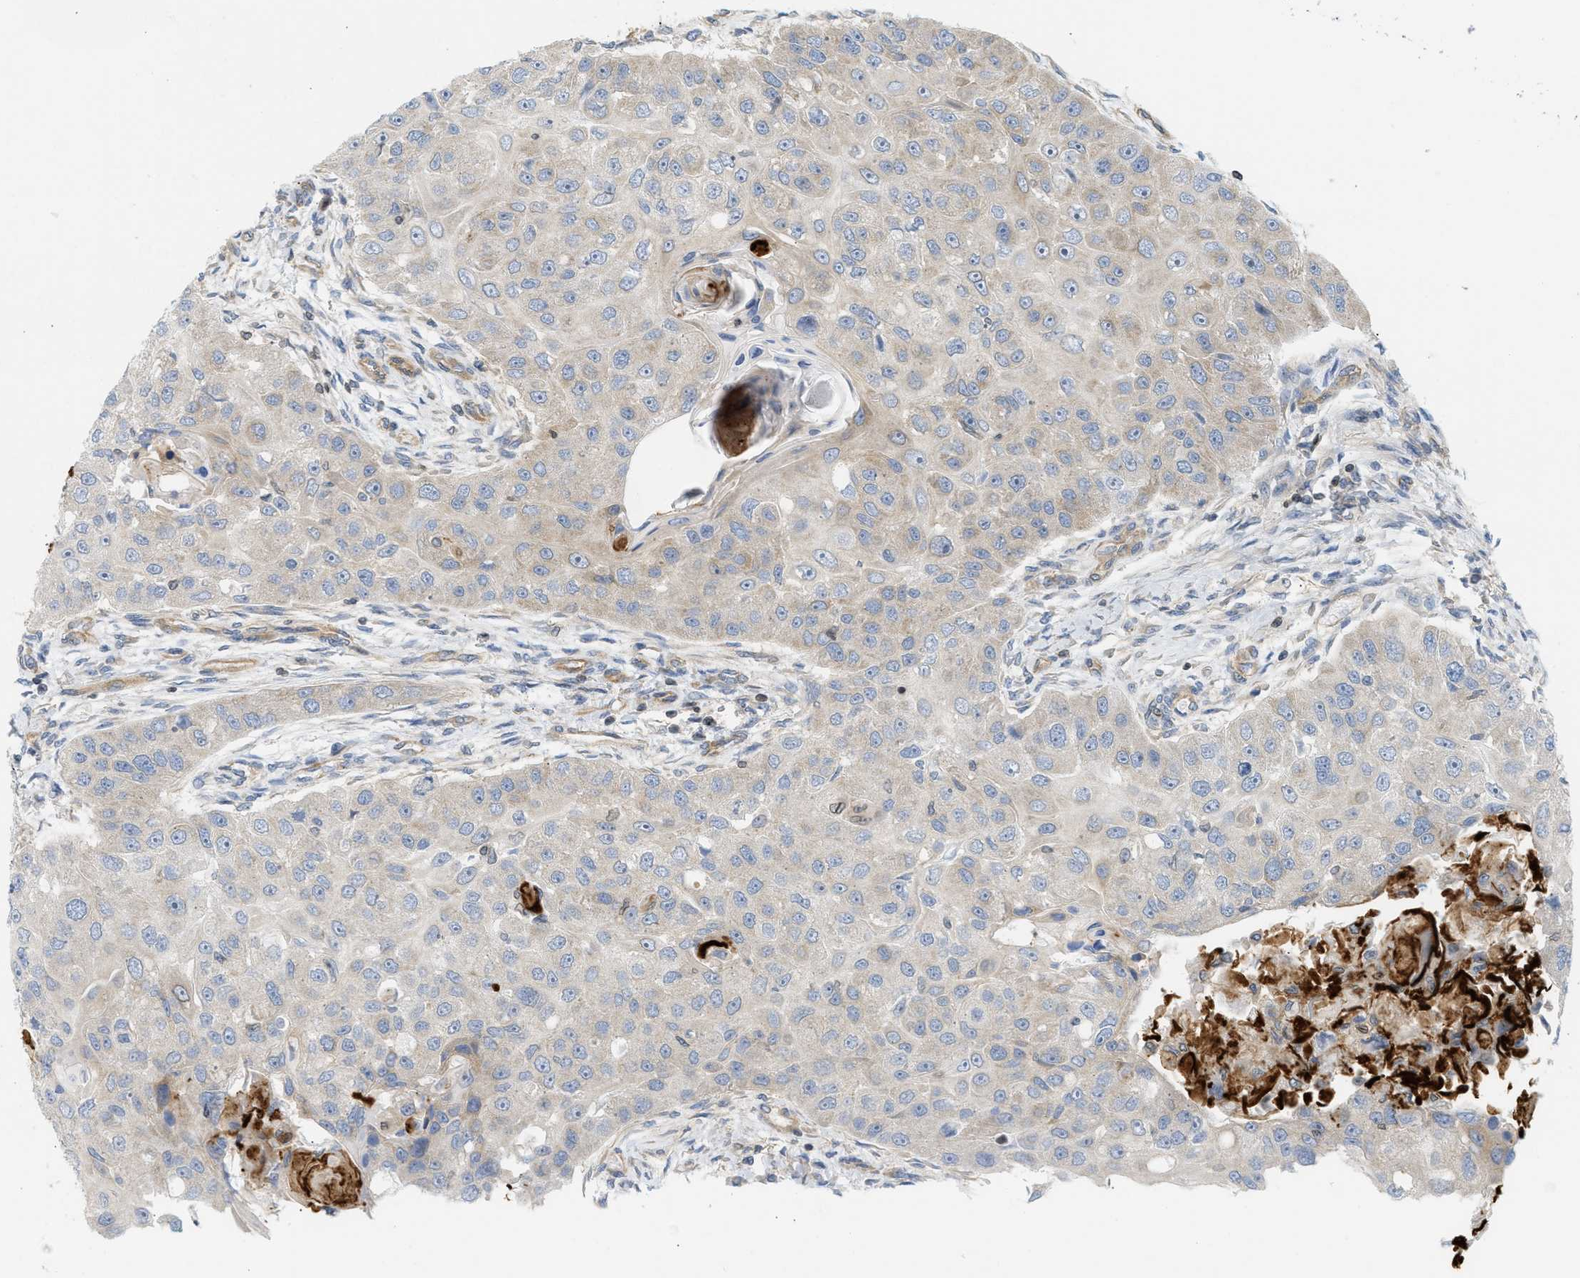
{"staining": {"intensity": "weak", "quantity": "25%-75%", "location": "cytoplasmic/membranous"}, "tissue": "head and neck cancer", "cell_type": "Tumor cells", "image_type": "cancer", "snomed": [{"axis": "morphology", "description": "Normal tissue, NOS"}, {"axis": "morphology", "description": "Squamous cell carcinoma, NOS"}, {"axis": "topography", "description": "Skeletal muscle"}, {"axis": "topography", "description": "Head-Neck"}], "caption": "Squamous cell carcinoma (head and neck) was stained to show a protein in brown. There is low levels of weak cytoplasmic/membranous expression in about 25%-75% of tumor cells.", "gene": "STRN", "patient": {"sex": "male", "age": 51}}